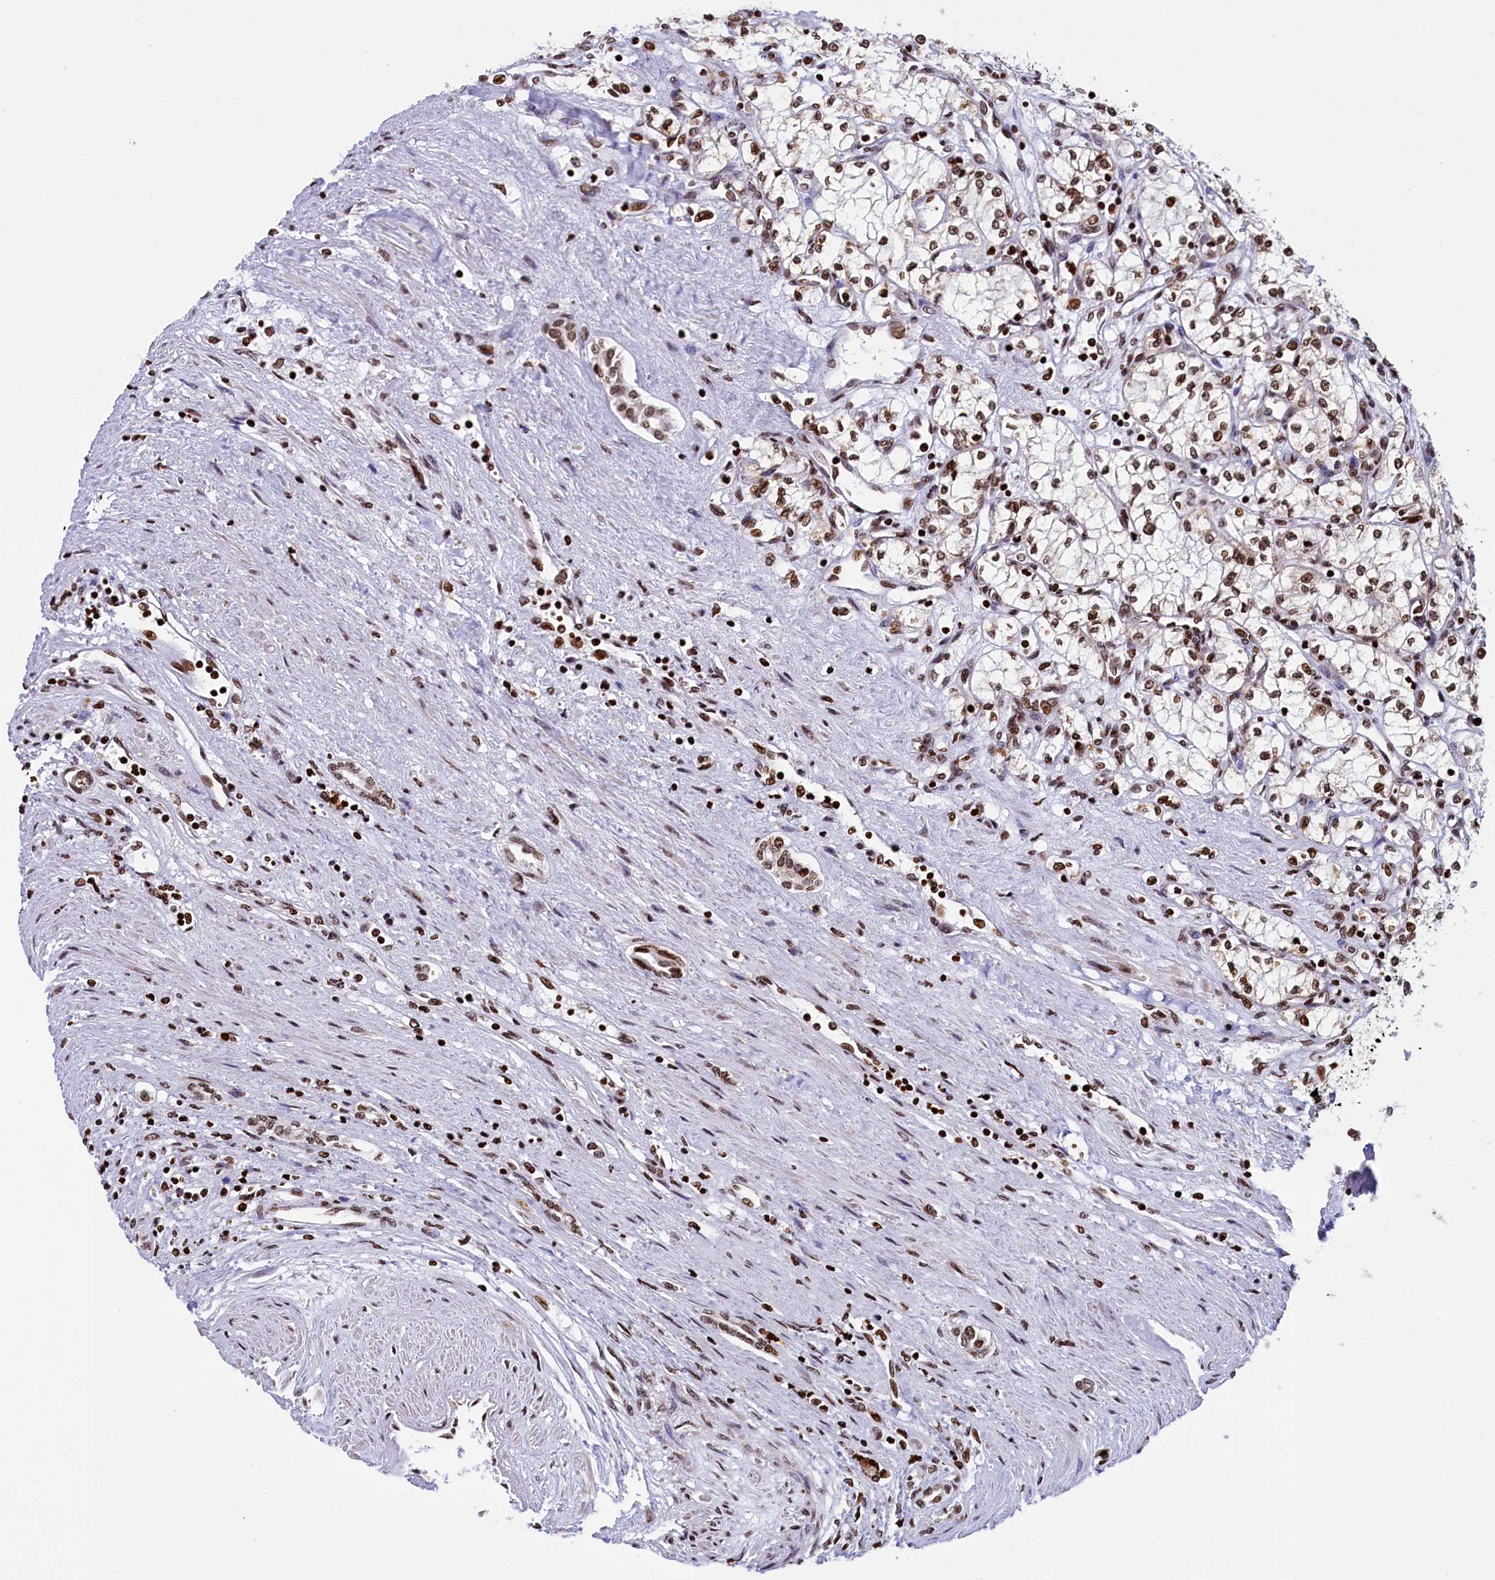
{"staining": {"intensity": "moderate", "quantity": ">75%", "location": "nuclear"}, "tissue": "renal cancer", "cell_type": "Tumor cells", "image_type": "cancer", "snomed": [{"axis": "morphology", "description": "Adenocarcinoma, NOS"}, {"axis": "topography", "description": "Kidney"}], "caption": "There is medium levels of moderate nuclear expression in tumor cells of renal cancer, as demonstrated by immunohistochemical staining (brown color).", "gene": "TIMM29", "patient": {"sex": "male", "age": 59}}